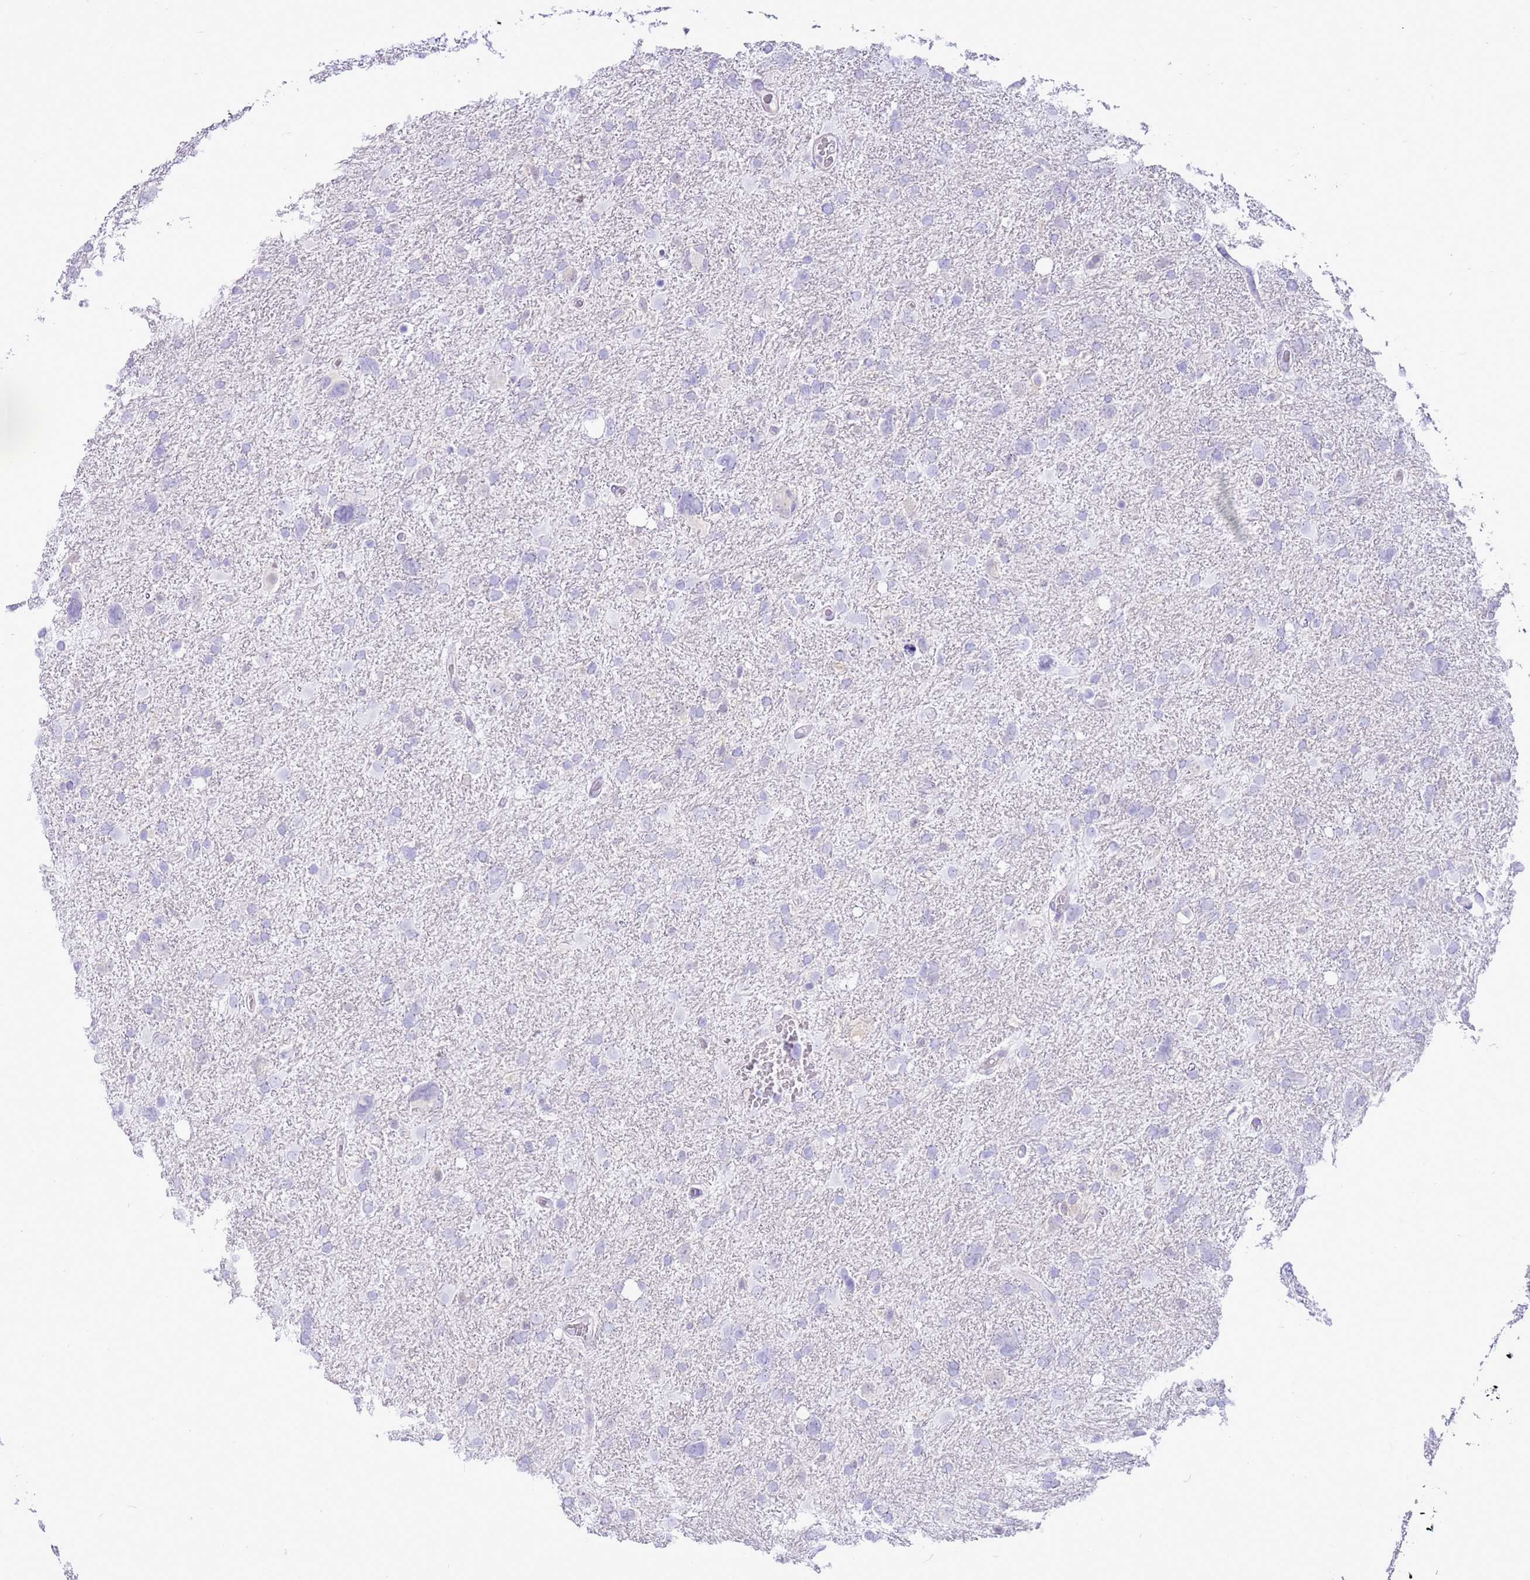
{"staining": {"intensity": "negative", "quantity": "none", "location": "none"}, "tissue": "glioma", "cell_type": "Tumor cells", "image_type": "cancer", "snomed": [{"axis": "morphology", "description": "Glioma, malignant, High grade"}, {"axis": "topography", "description": "Brain"}], "caption": "Immunohistochemistry histopathology image of neoplastic tissue: human glioma stained with DAB (3,3'-diaminobenzidine) displays no significant protein positivity in tumor cells. Nuclei are stained in blue.", "gene": "DDI2", "patient": {"sex": "male", "age": 61}}